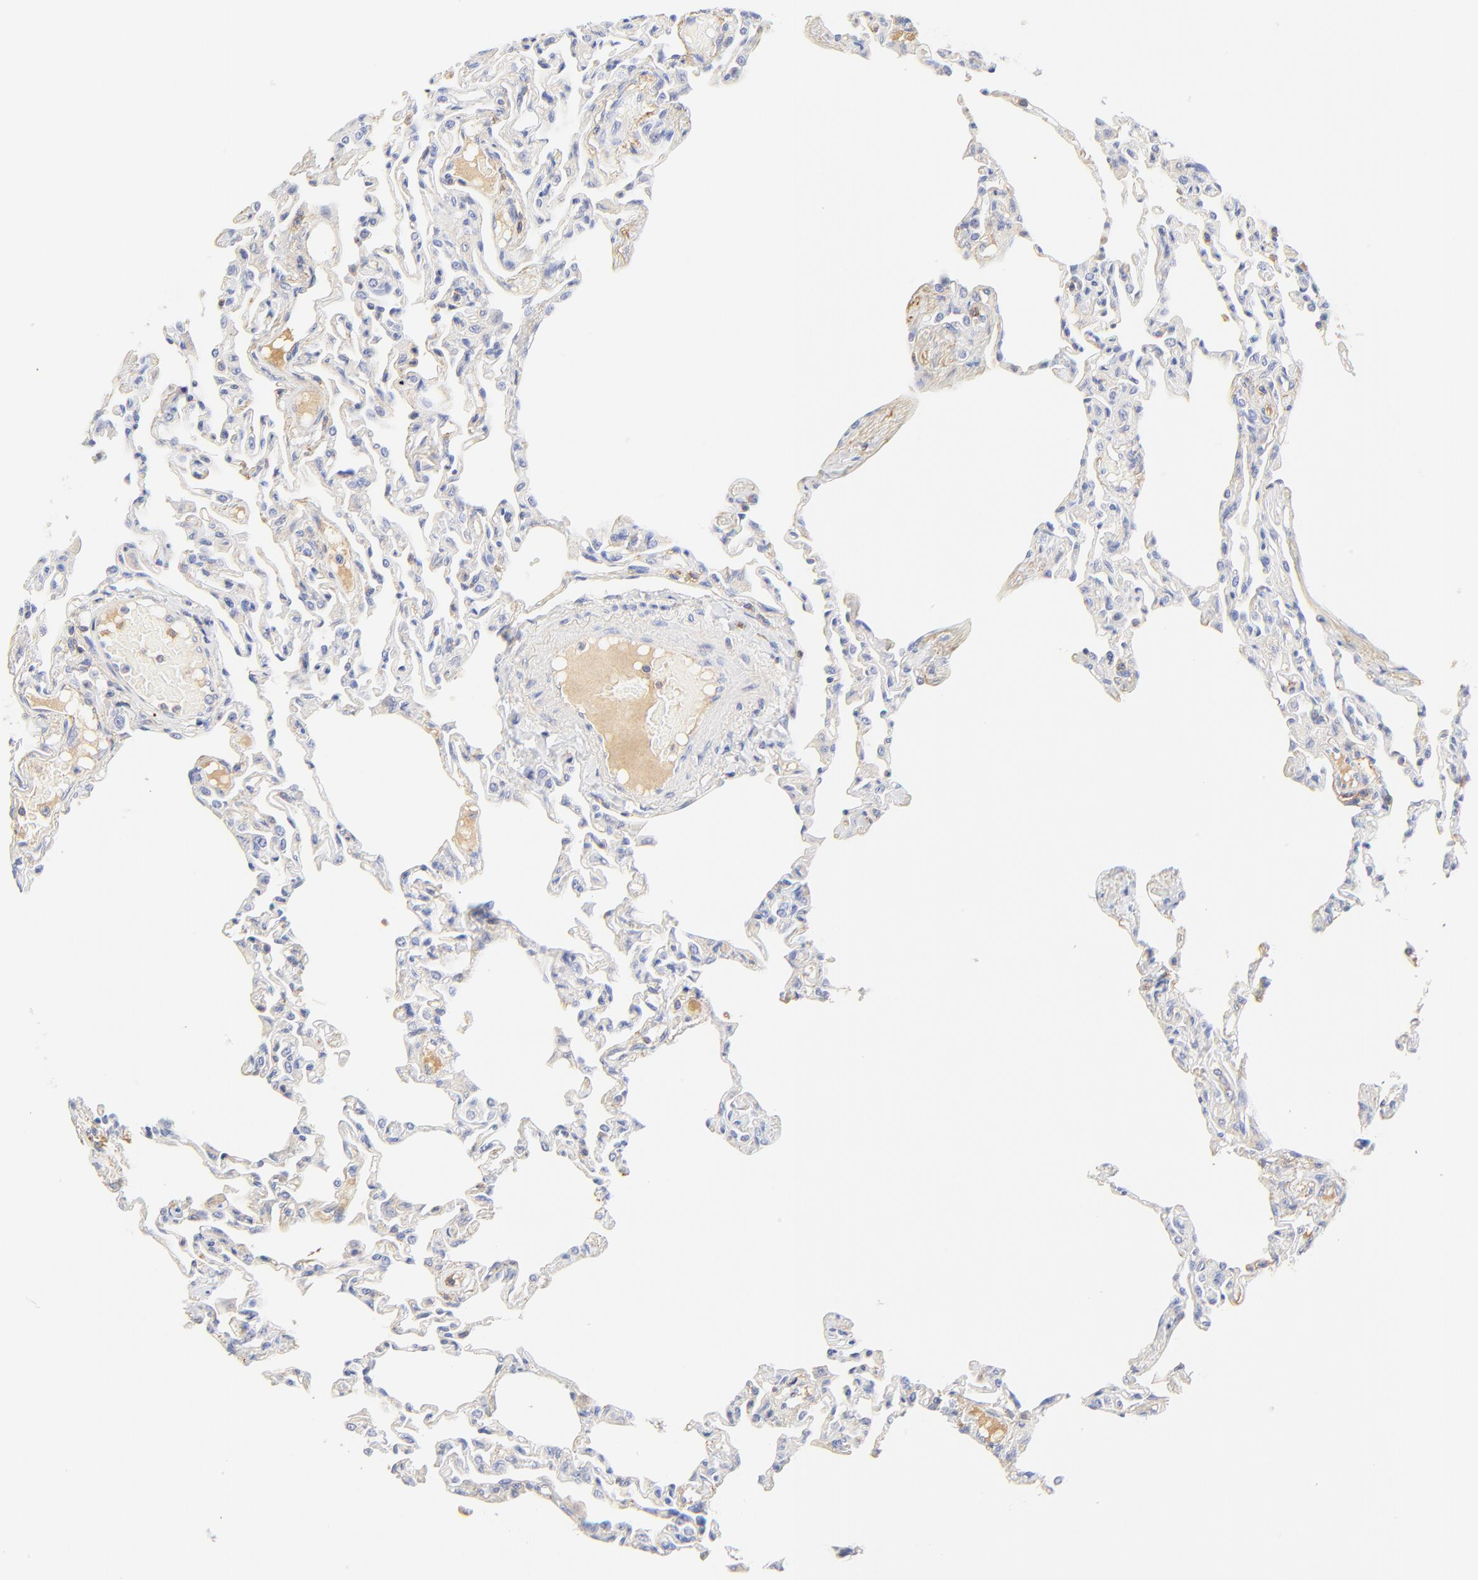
{"staining": {"intensity": "negative", "quantity": "none", "location": "none"}, "tissue": "lung", "cell_type": "Alveolar cells", "image_type": "normal", "snomed": [{"axis": "morphology", "description": "Normal tissue, NOS"}, {"axis": "topography", "description": "Lung"}], "caption": "Human lung stained for a protein using IHC reveals no expression in alveolar cells.", "gene": "MDGA2", "patient": {"sex": "female", "age": 49}}